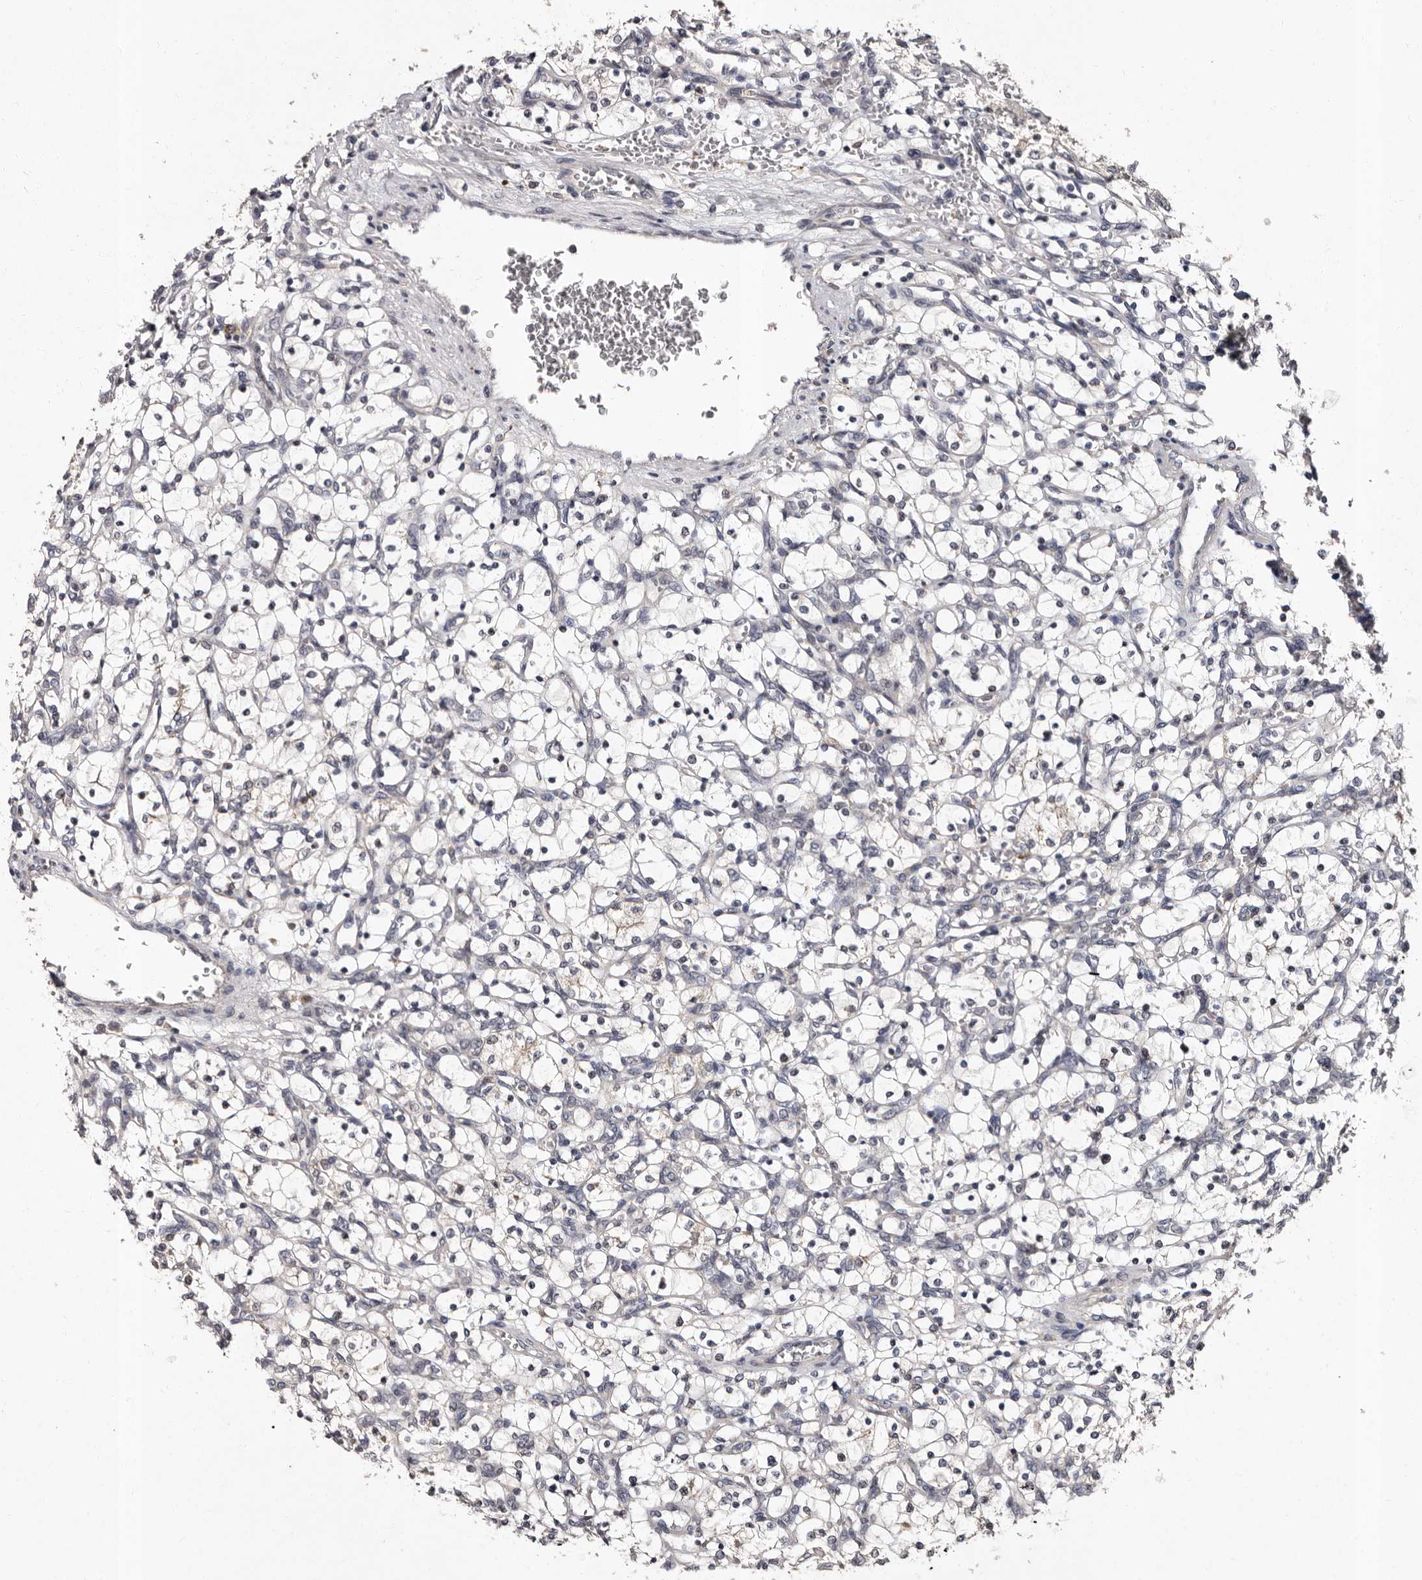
{"staining": {"intensity": "negative", "quantity": "none", "location": "none"}, "tissue": "renal cancer", "cell_type": "Tumor cells", "image_type": "cancer", "snomed": [{"axis": "morphology", "description": "Adenocarcinoma, NOS"}, {"axis": "topography", "description": "Kidney"}], "caption": "Human renal adenocarcinoma stained for a protein using immunohistochemistry exhibits no positivity in tumor cells.", "gene": "FAM91A1", "patient": {"sex": "female", "age": 69}}